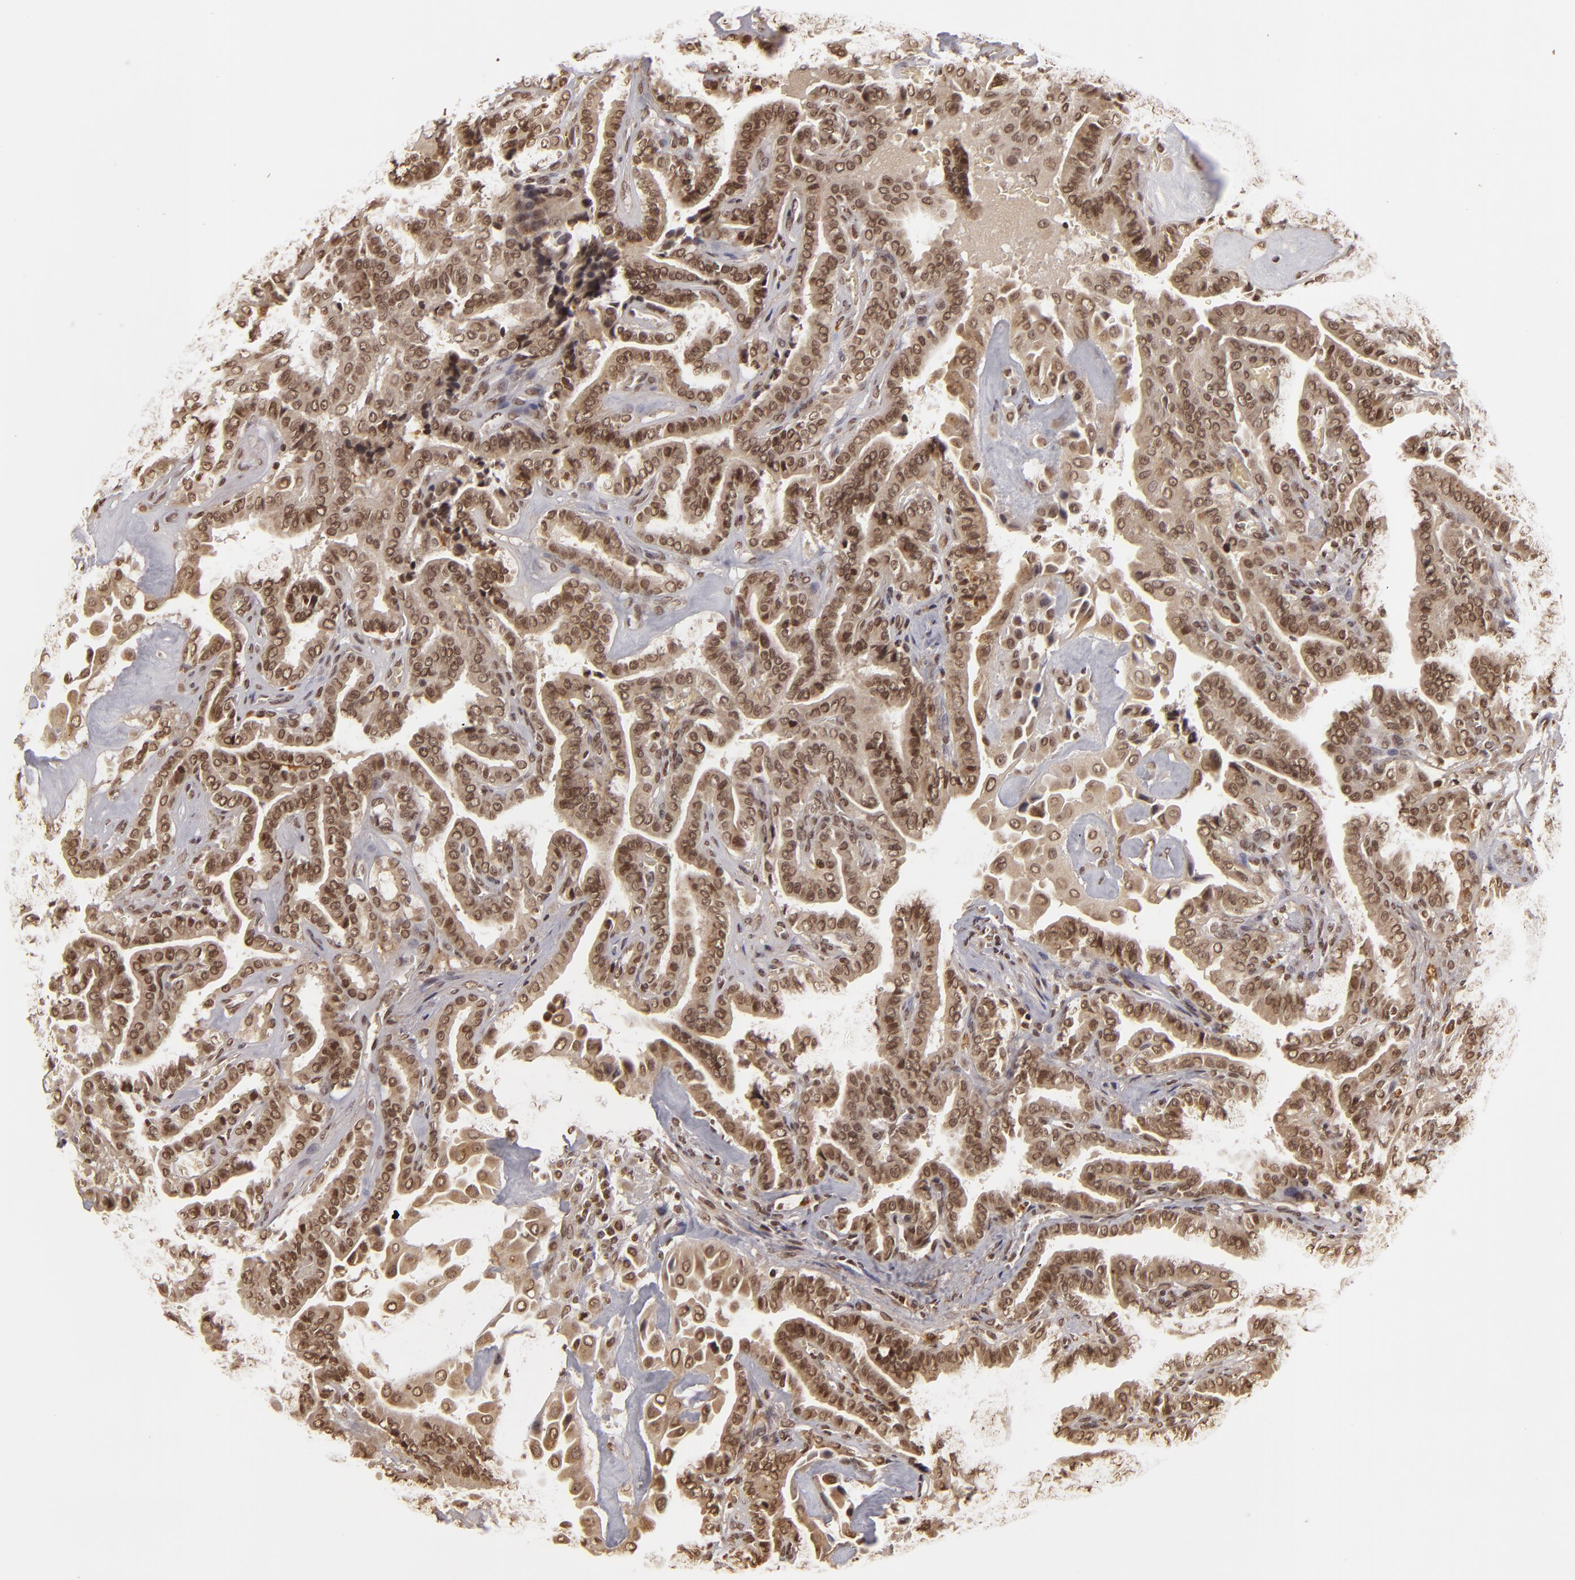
{"staining": {"intensity": "moderate", "quantity": ">75%", "location": "cytoplasmic/membranous,nuclear"}, "tissue": "thyroid cancer", "cell_type": "Tumor cells", "image_type": "cancer", "snomed": [{"axis": "morphology", "description": "Papillary adenocarcinoma, NOS"}, {"axis": "topography", "description": "Thyroid gland"}], "caption": "Immunohistochemical staining of thyroid cancer (papillary adenocarcinoma) demonstrates medium levels of moderate cytoplasmic/membranous and nuclear protein positivity in approximately >75% of tumor cells.", "gene": "CUL3", "patient": {"sex": "male", "age": 87}}